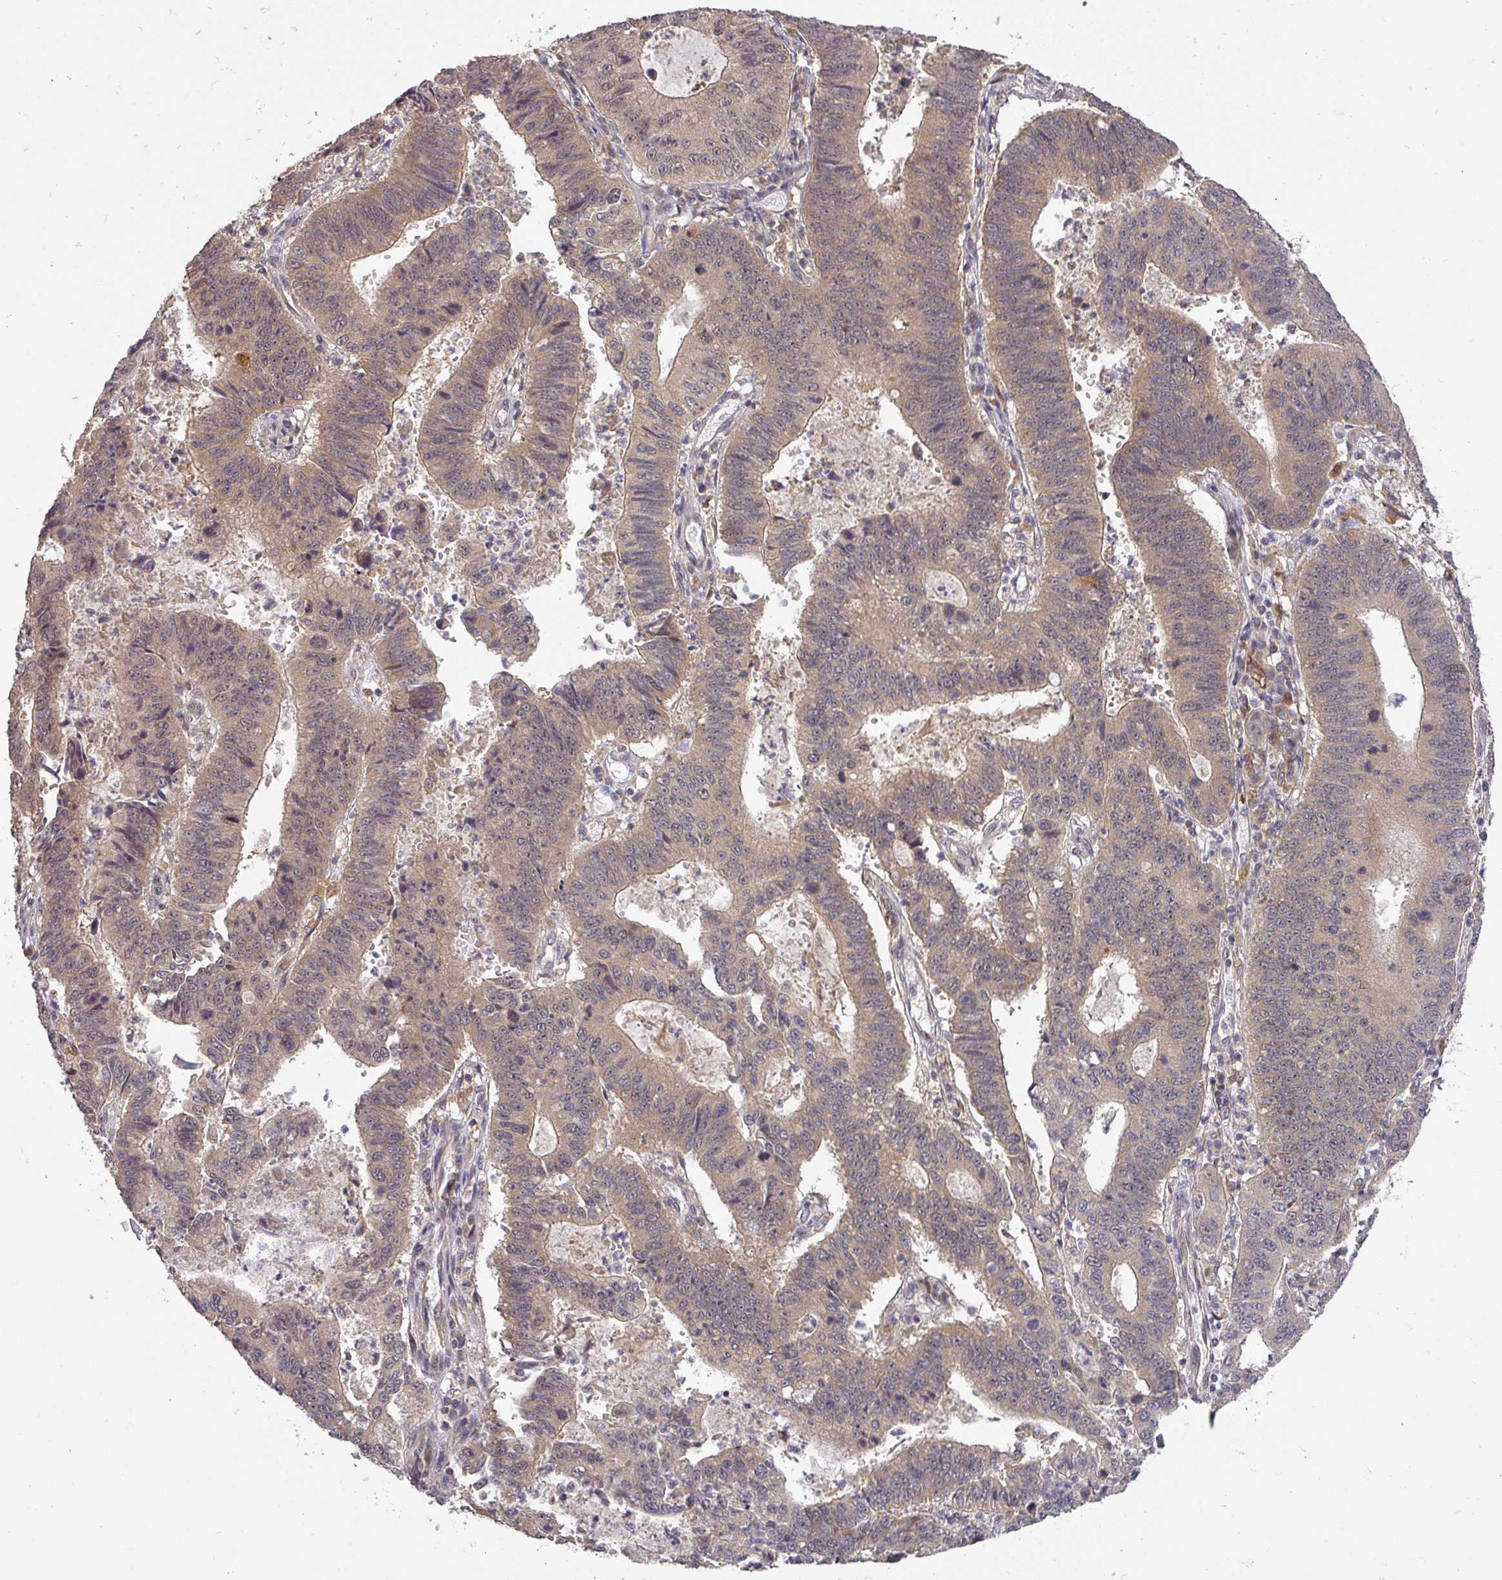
{"staining": {"intensity": "weak", "quantity": ">75%", "location": "cytoplasmic/membranous"}, "tissue": "stomach cancer", "cell_type": "Tumor cells", "image_type": "cancer", "snomed": [{"axis": "morphology", "description": "Adenocarcinoma, NOS"}, {"axis": "topography", "description": "Stomach"}], "caption": "An immunohistochemistry micrograph of tumor tissue is shown. Protein staining in brown highlights weak cytoplasmic/membranous positivity in stomach cancer within tumor cells.", "gene": "CCDC121", "patient": {"sex": "male", "age": 59}}